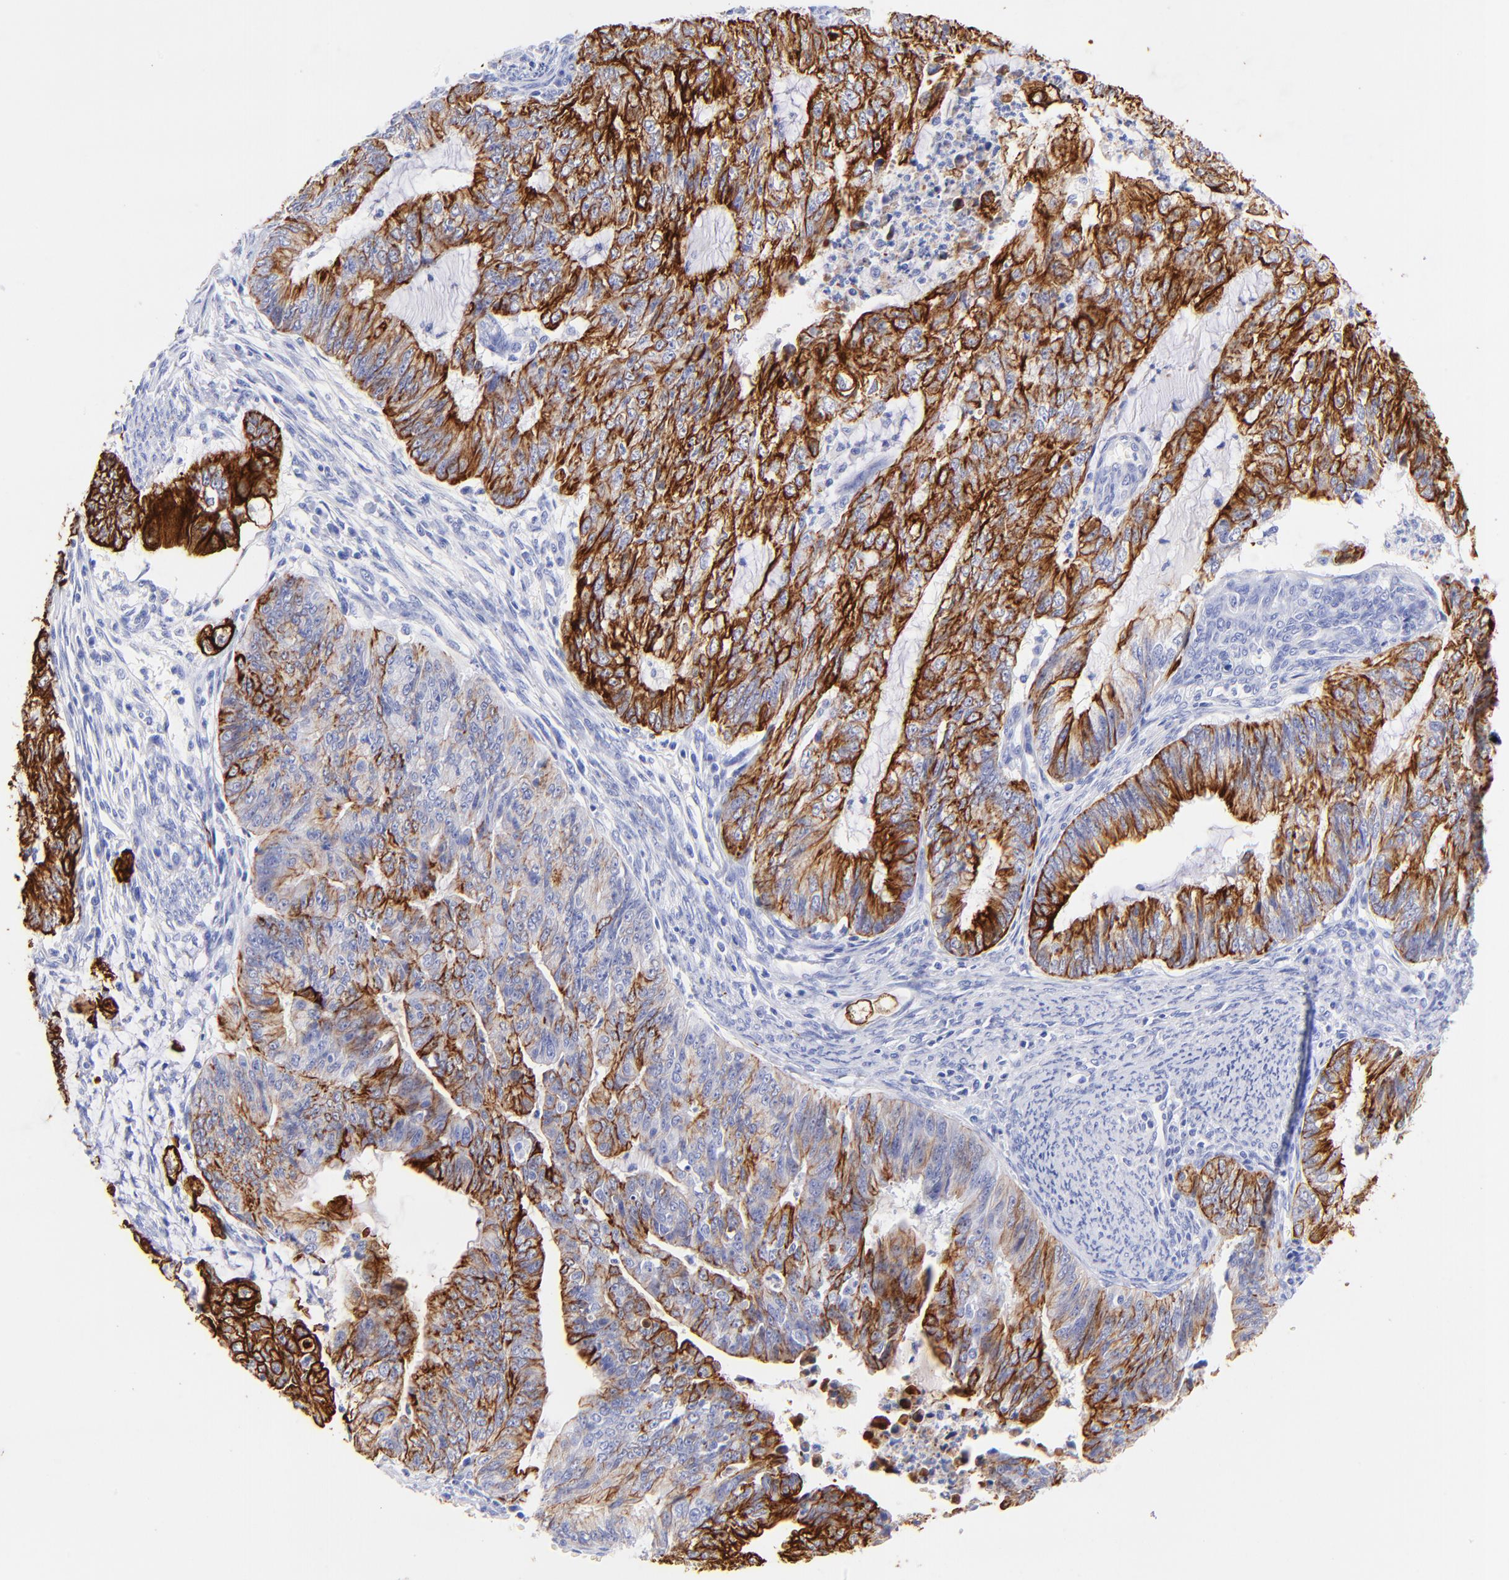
{"staining": {"intensity": "strong", "quantity": ">75%", "location": "cytoplasmic/membranous"}, "tissue": "endometrial cancer", "cell_type": "Tumor cells", "image_type": "cancer", "snomed": [{"axis": "morphology", "description": "Adenocarcinoma, NOS"}, {"axis": "topography", "description": "Endometrium"}], "caption": "Brown immunohistochemical staining in human endometrial adenocarcinoma demonstrates strong cytoplasmic/membranous expression in approximately >75% of tumor cells. (Stains: DAB (3,3'-diaminobenzidine) in brown, nuclei in blue, Microscopy: brightfield microscopy at high magnification).", "gene": "KRT19", "patient": {"sex": "female", "age": 75}}